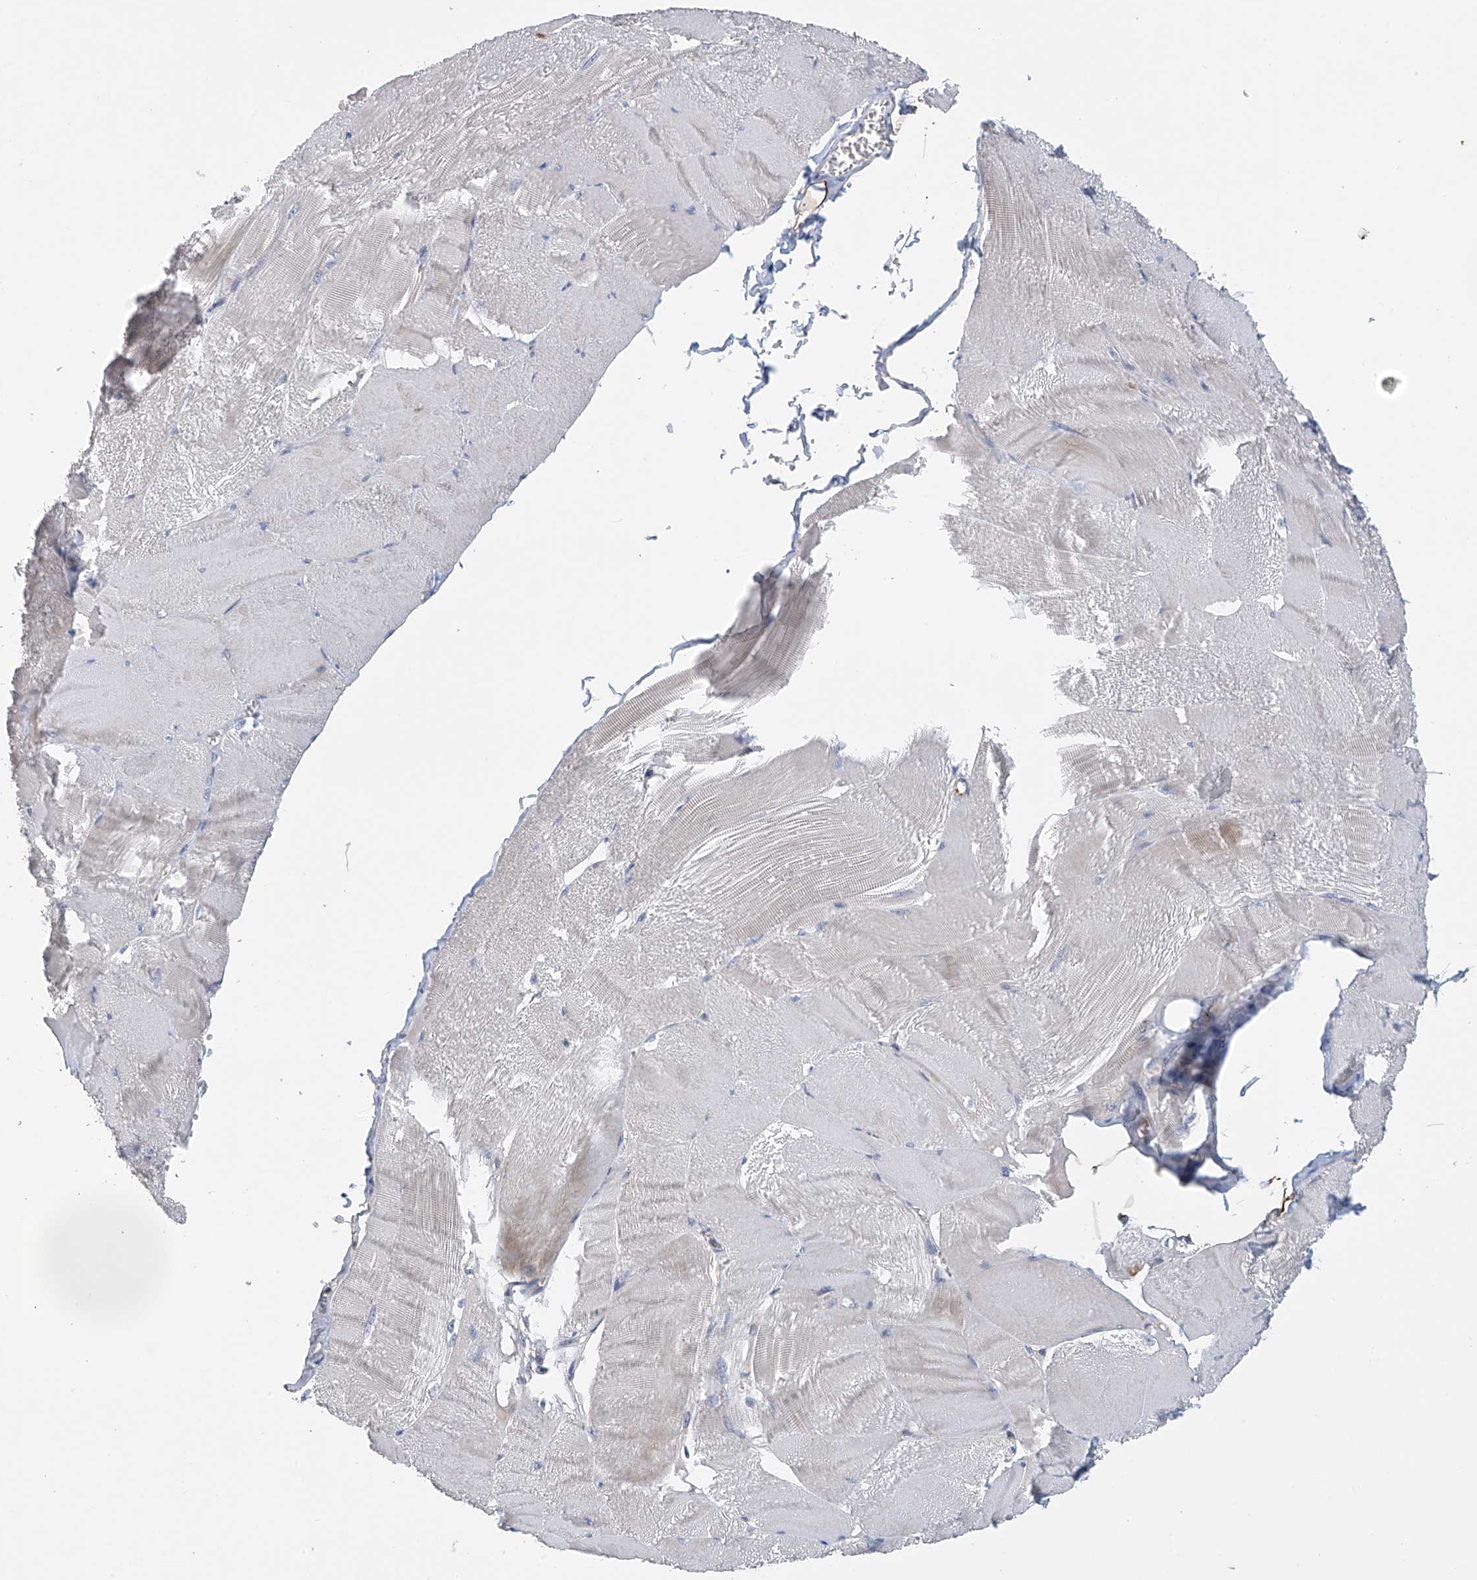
{"staining": {"intensity": "negative", "quantity": "none", "location": "none"}, "tissue": "skeletal muscle", "cell_type": "Myocytes", "image_type": "normal", "snomed": [{"axis": "morphology", "description": "Normal tissue, NOS"}, {"axis": "morphology", "description": "Basal cell carcinoma"}, {"axis": "topography", "description": "Skeletal muscle"}], "caption": "DAB immunohistochemical staining of unremarkable skeletal muscle demonstrates no significant staining in myocytes. (DAB (3,3'-diaminobenzidine) IHC, high magnification).", "gene": "SLCO4A1", "patient": {"sex": "female", "age": 64}}